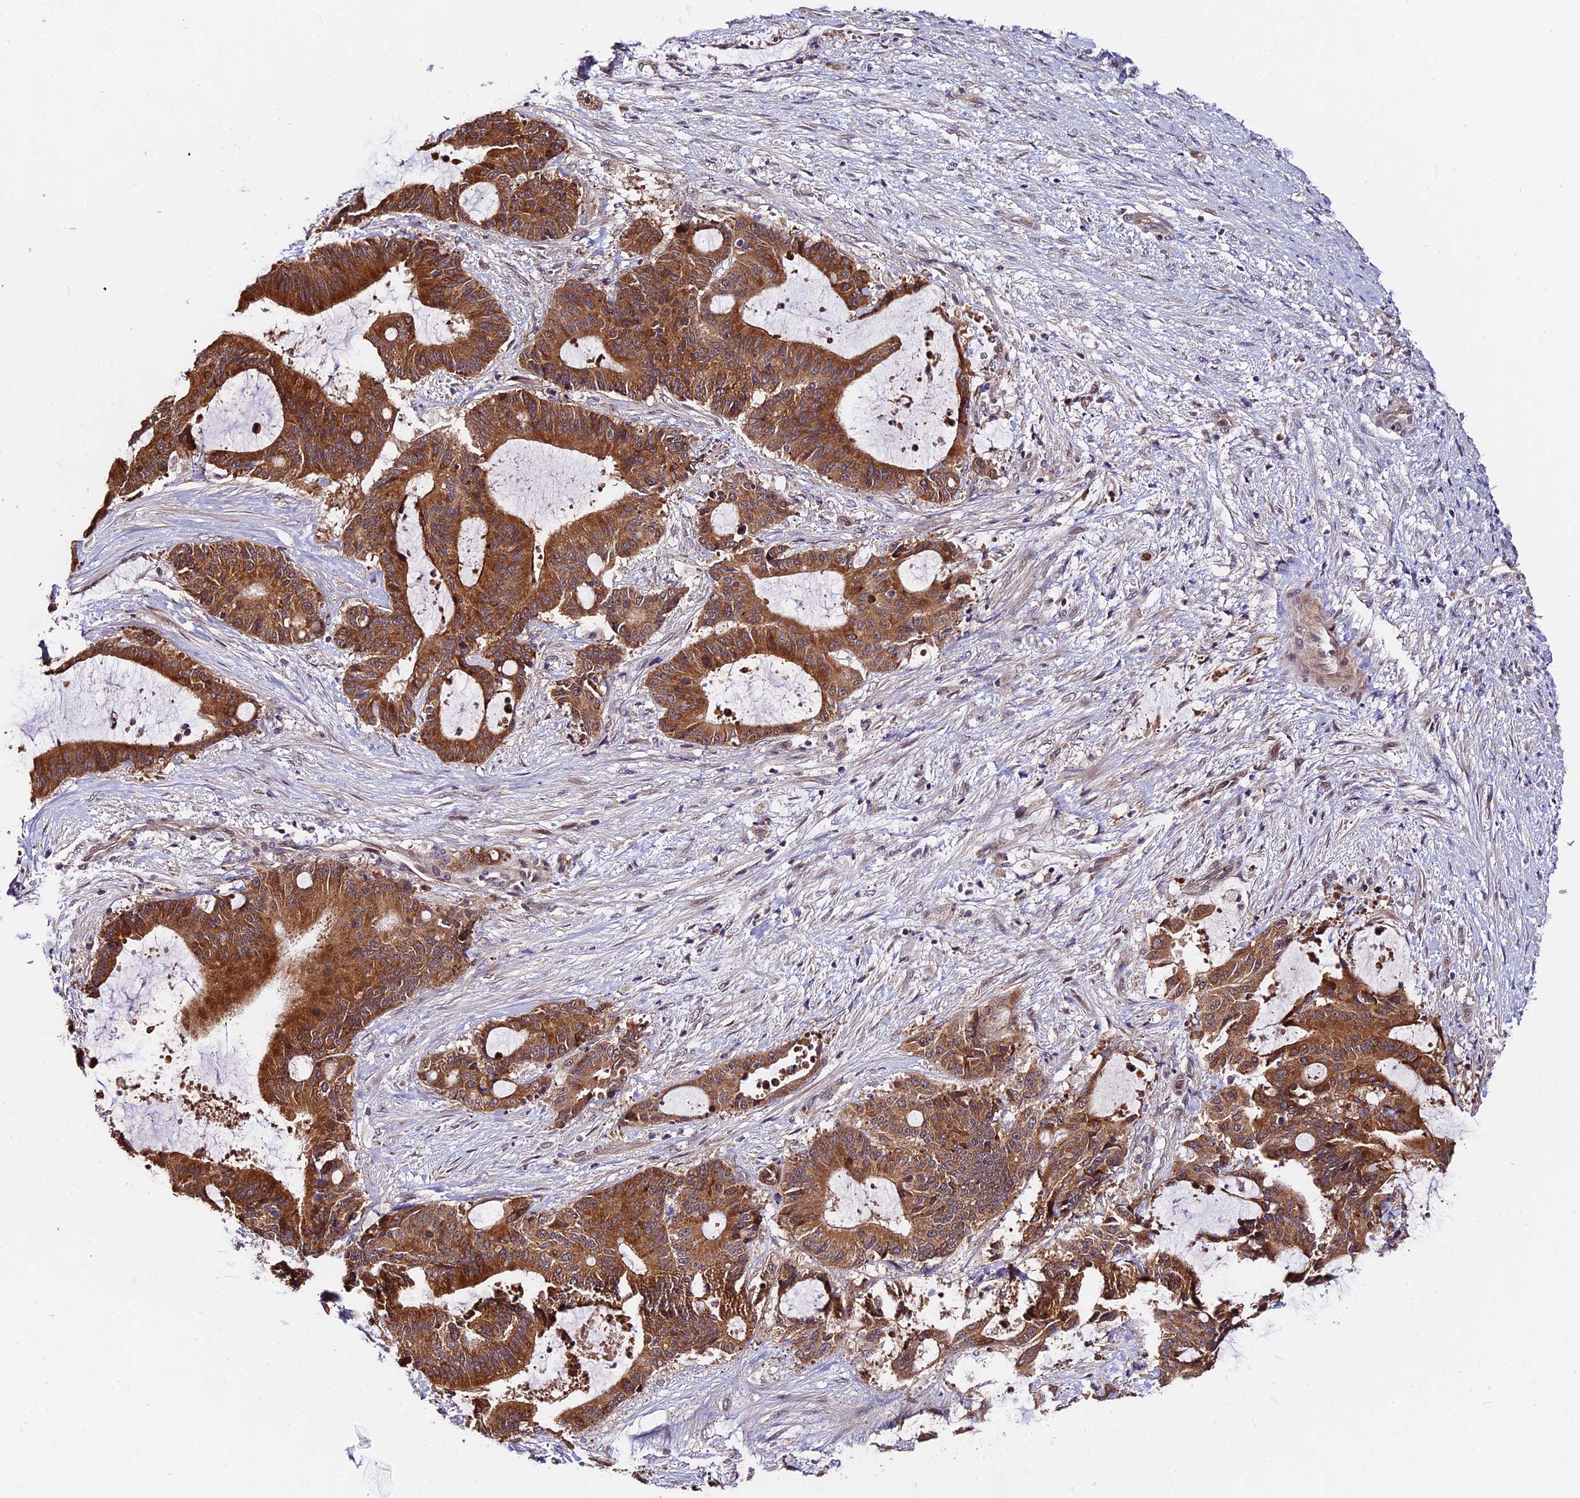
{"staining": {"intensity": "strong", "quantity": ">75%", "location": "cytoplasmic/membranous"}, "tissue": "liver cancer", "cell_type": "Tumor cells", "image_type": "cancer", "snomed": [{"axis": "morphology", "description": "Normal tissue, NOS"}, {"axis": "morphology", "description": "Cholangiocarcinoma"}, {"axis": "topography", "description": "Liver"}, {"axis": "topography", "description": "Peripheral nerve tissue"}], "caption": "Protein staining by immunohistochemistry exhibits strong cytoplasmic/membranous positivity in approximately >75% of tumor cells in cholangiocarcinoma (liver). (DAB = brown stain, brightfield microscopy at high magnification).", "gene": "TRMT1", "patient": {"sex": "female", "age": 73}}